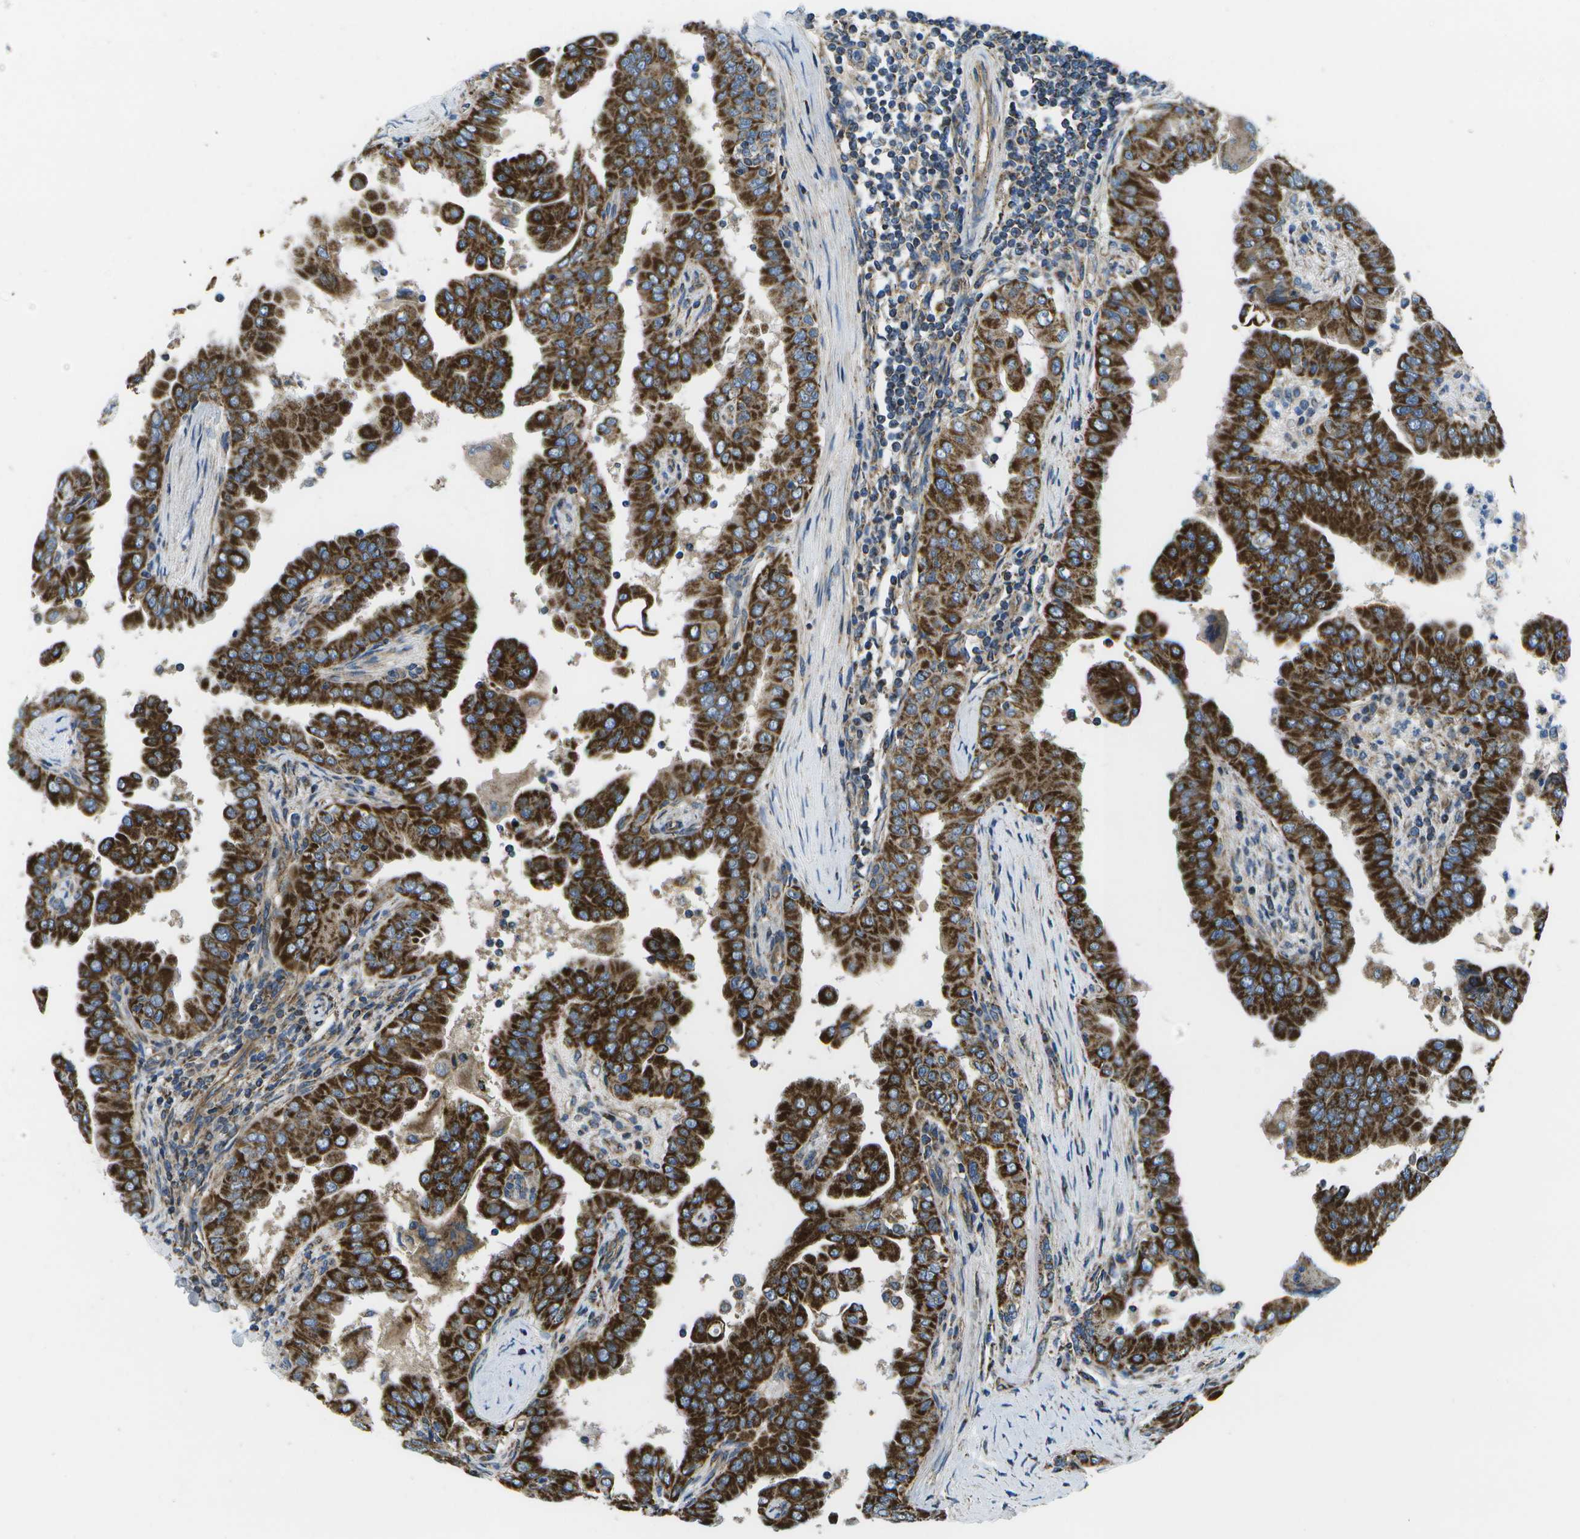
{"staining": {"intensity": "strong", "quantity": ">75%", "location": "cytoplasmic/membranous"}, "tissue": "thyroid cancer", "cell_type": "Tumor cells", "image_type": "cancer", "snomed": [{"axis": "morphology", "description": "Papillary adenocarcinoma, NOS"}, {"axis": "topography", "description": "Thyroid gland"}], "caption": "Immunohistochemical staining of thyroid cancer (papillary adenocarcinoma) exhibits strong cytoplasmic/membranous protein expression in about >75% of tumor cells.", "gene": "MVK", "patient": {"sex": "male", "age": 33}}